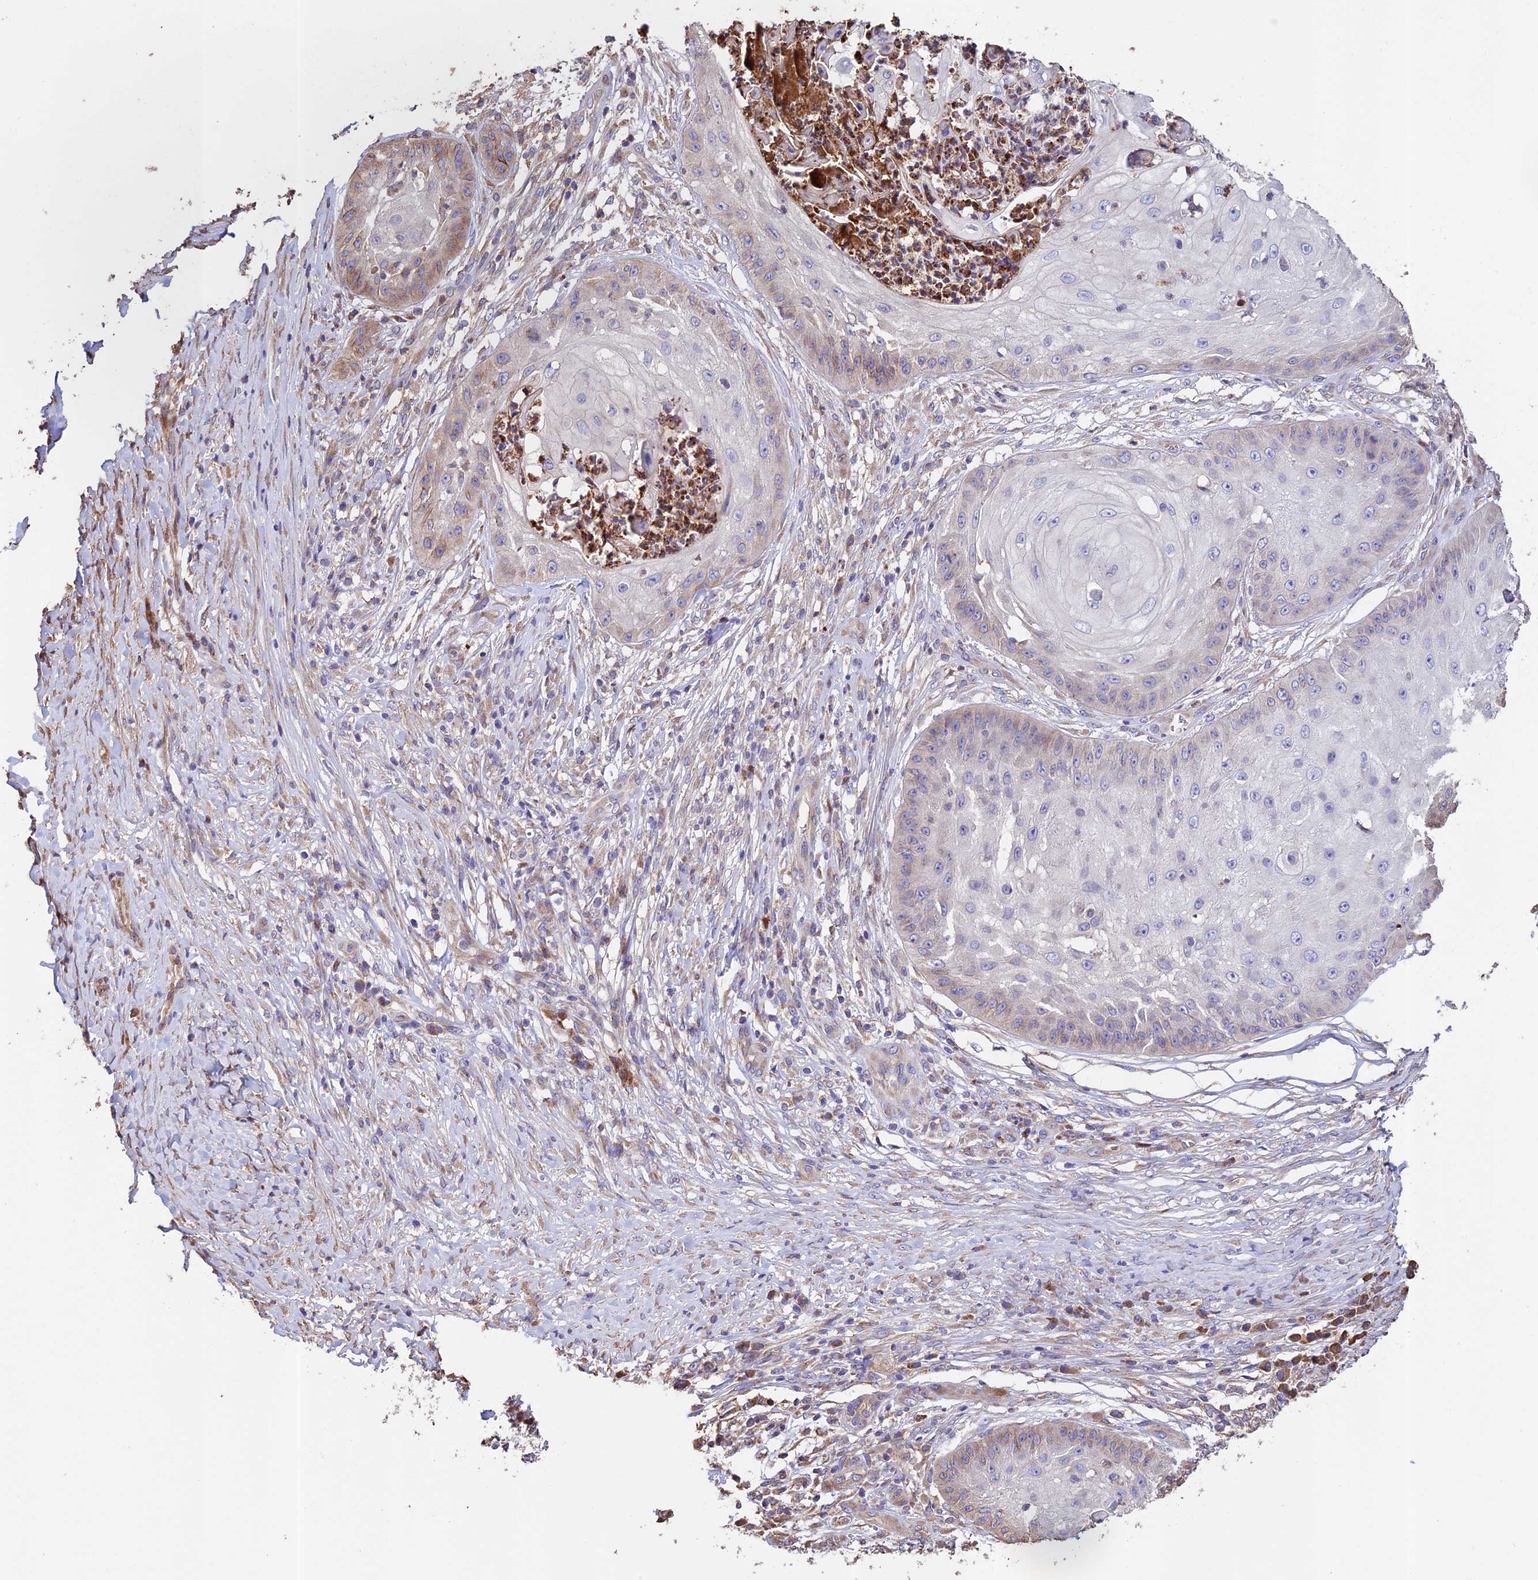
{"staining": {"intensity": "weak", "quantity": "<25%", "location": "cytoplasmic/membranous"}, "tissue": "skin cancer", "cell_type": "Tumor cells", "image_type": "cancer", "snomed": [{"axis": "morphology", "description": "Squamous cell carcinoma, NOS"}, {"axis": "topography", "description": "Skin"}], "caption": "Immunohistochemistry (IHC) photomicrograph of neoplastic tissue: human skin cancer (squamous cell carcinoma) stained with DAB demonstrates no significant protein positivity in tumor cells. The staining was performed using DAB (3,3'-diaminobenzidine) to visualize the protein expression in brown, while the nuclei were stained in blue with hematoxylin (Magnification: 20x).", "gene": "EMC3", "patient": {"sex": "male", "age": 70}}